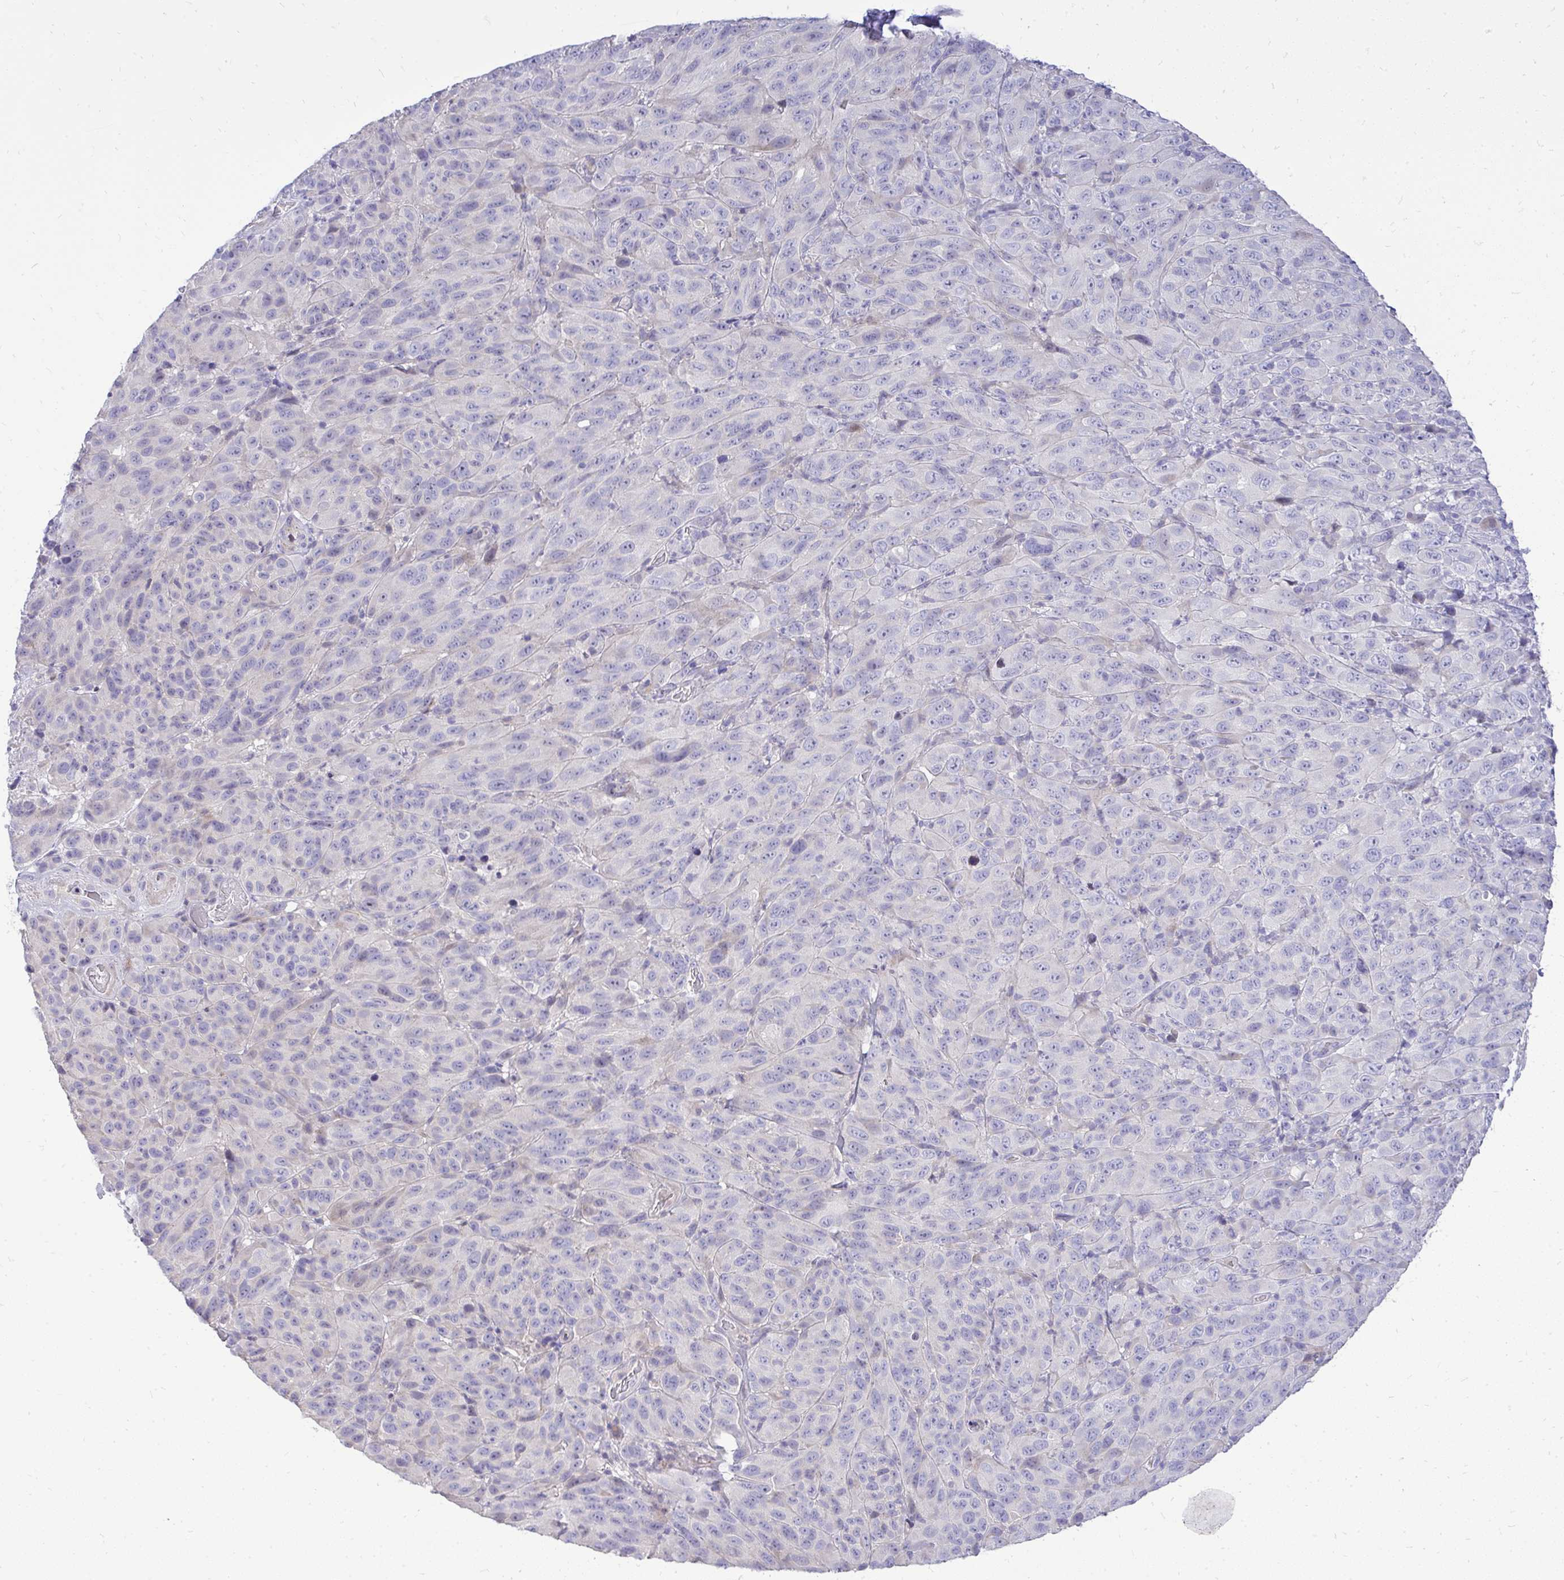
{"staining": {"intensity": "negative", "quantity": "none", "location": "none"}, "tissue": "melanoma", "cell_type": "Tumor cells", "image_type": "cancer", "snomed": [{"axis": "morphology", "description": "Malignant melanoma, NOS"}, {"axis": "topography", "description": "Skin"}], "caption": "Immunohistochemical staining of melanoma exhibits no significant expression in tumor cells. (DAB (3,3'-diaminobenzidine) IHC with hematoxylin counter stain).", "gene": "OR8D1", "patient": {"sex": "male", "age": 85}}